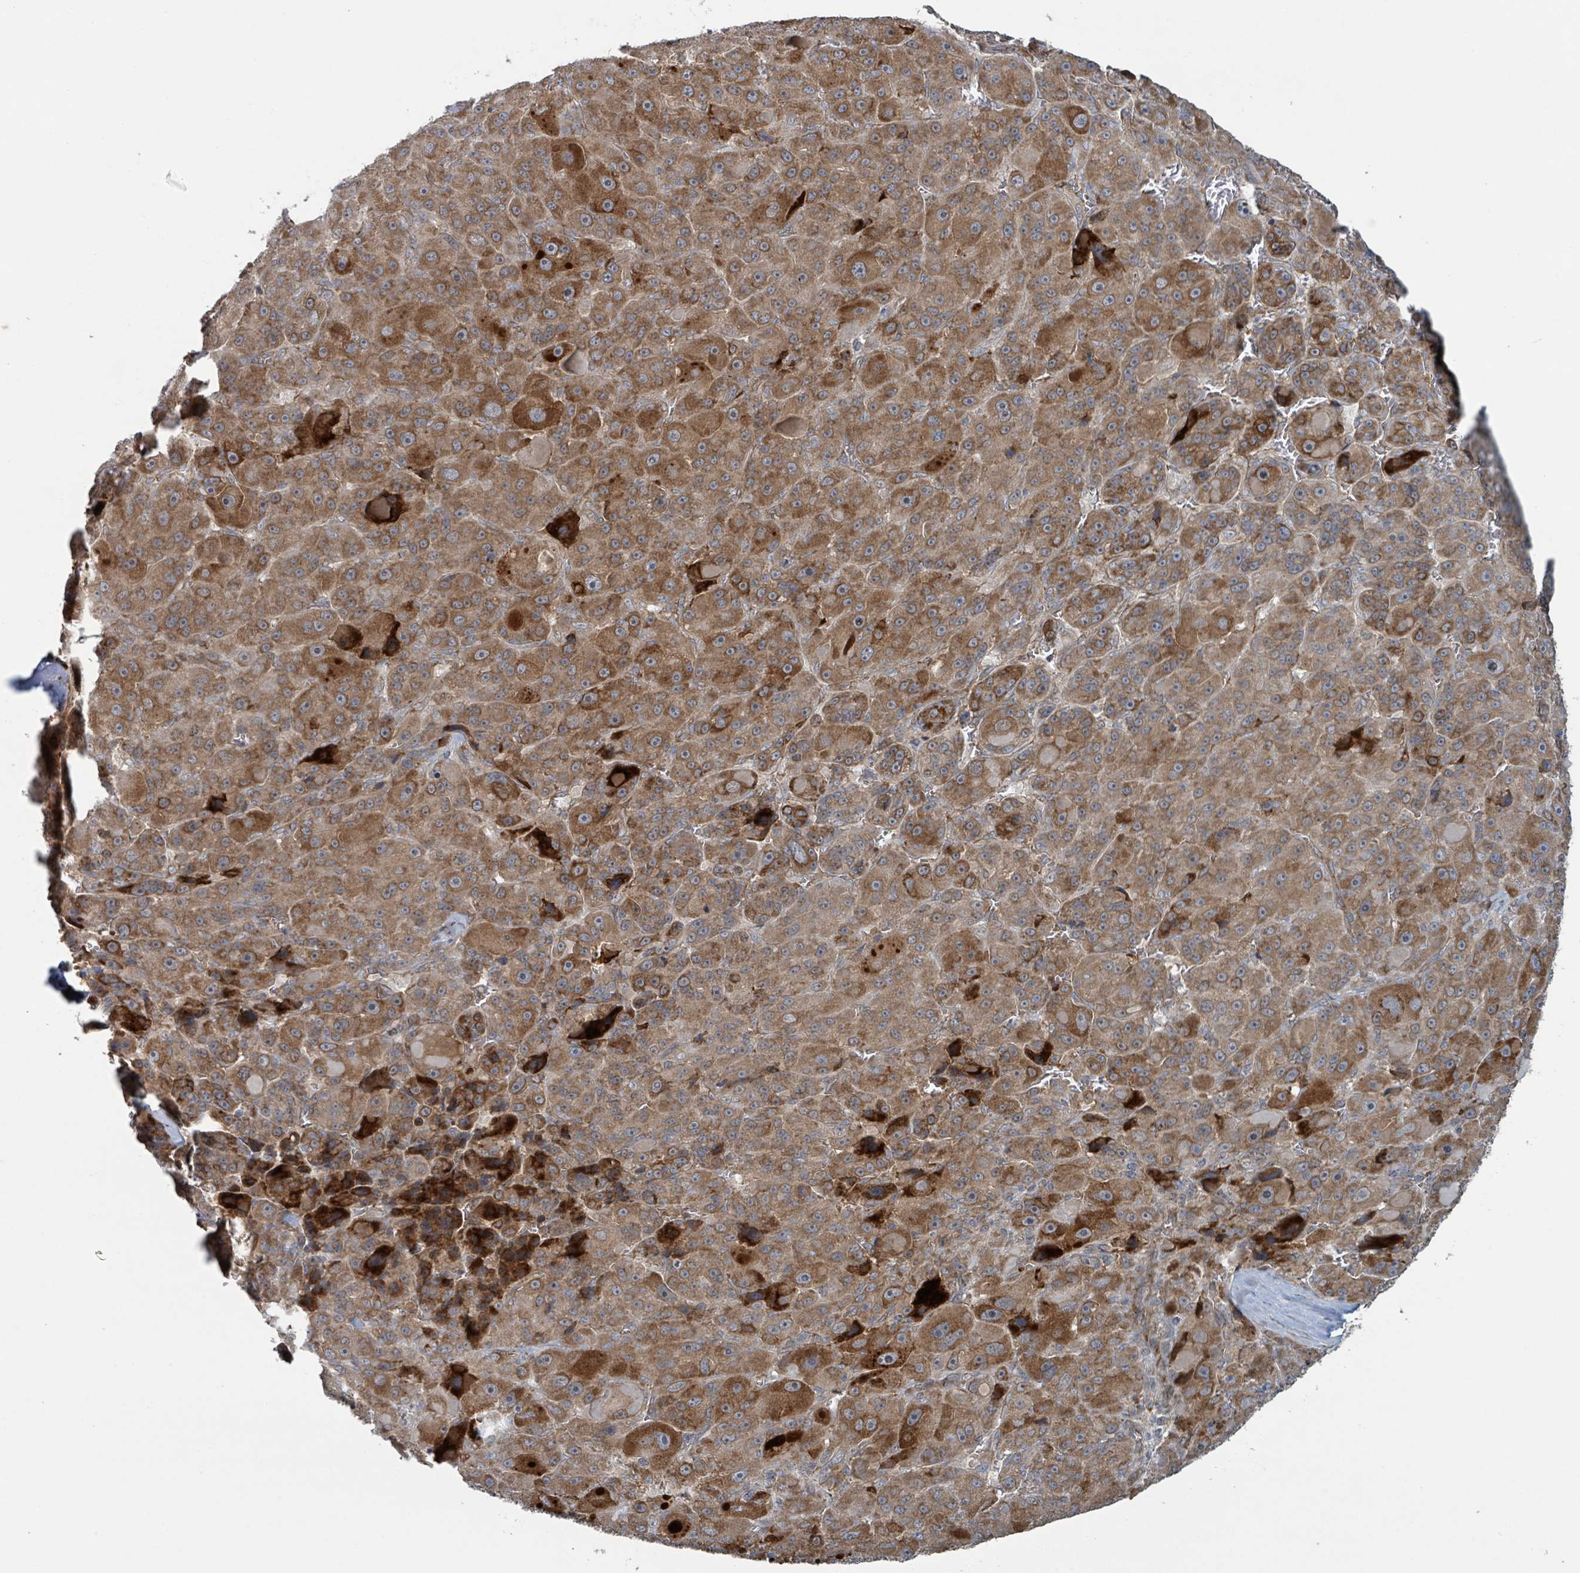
{"staining": {"intensity": "moderate", "quantity": ">75%", "location": "cytoplasmic/membranous"}, "tissue": "liver cancer", "cell_type": "Tumor cells", "image_type": "cancer", "snomed": [{"axis": "morphology", "description": "Carcinoma, Hepatocellular, NOS"}, {"axis": "topography", "description": "Liver"}], "caption": "This photomicrograph reveals IHC staining of human hepatocellular carcinoma (liver), with medium moderate cytoplasmic/membranous staining in approximately >75% of tumor cells.", "gene": "OR51E1", "patient": {"sex": "male", "age": 76}}